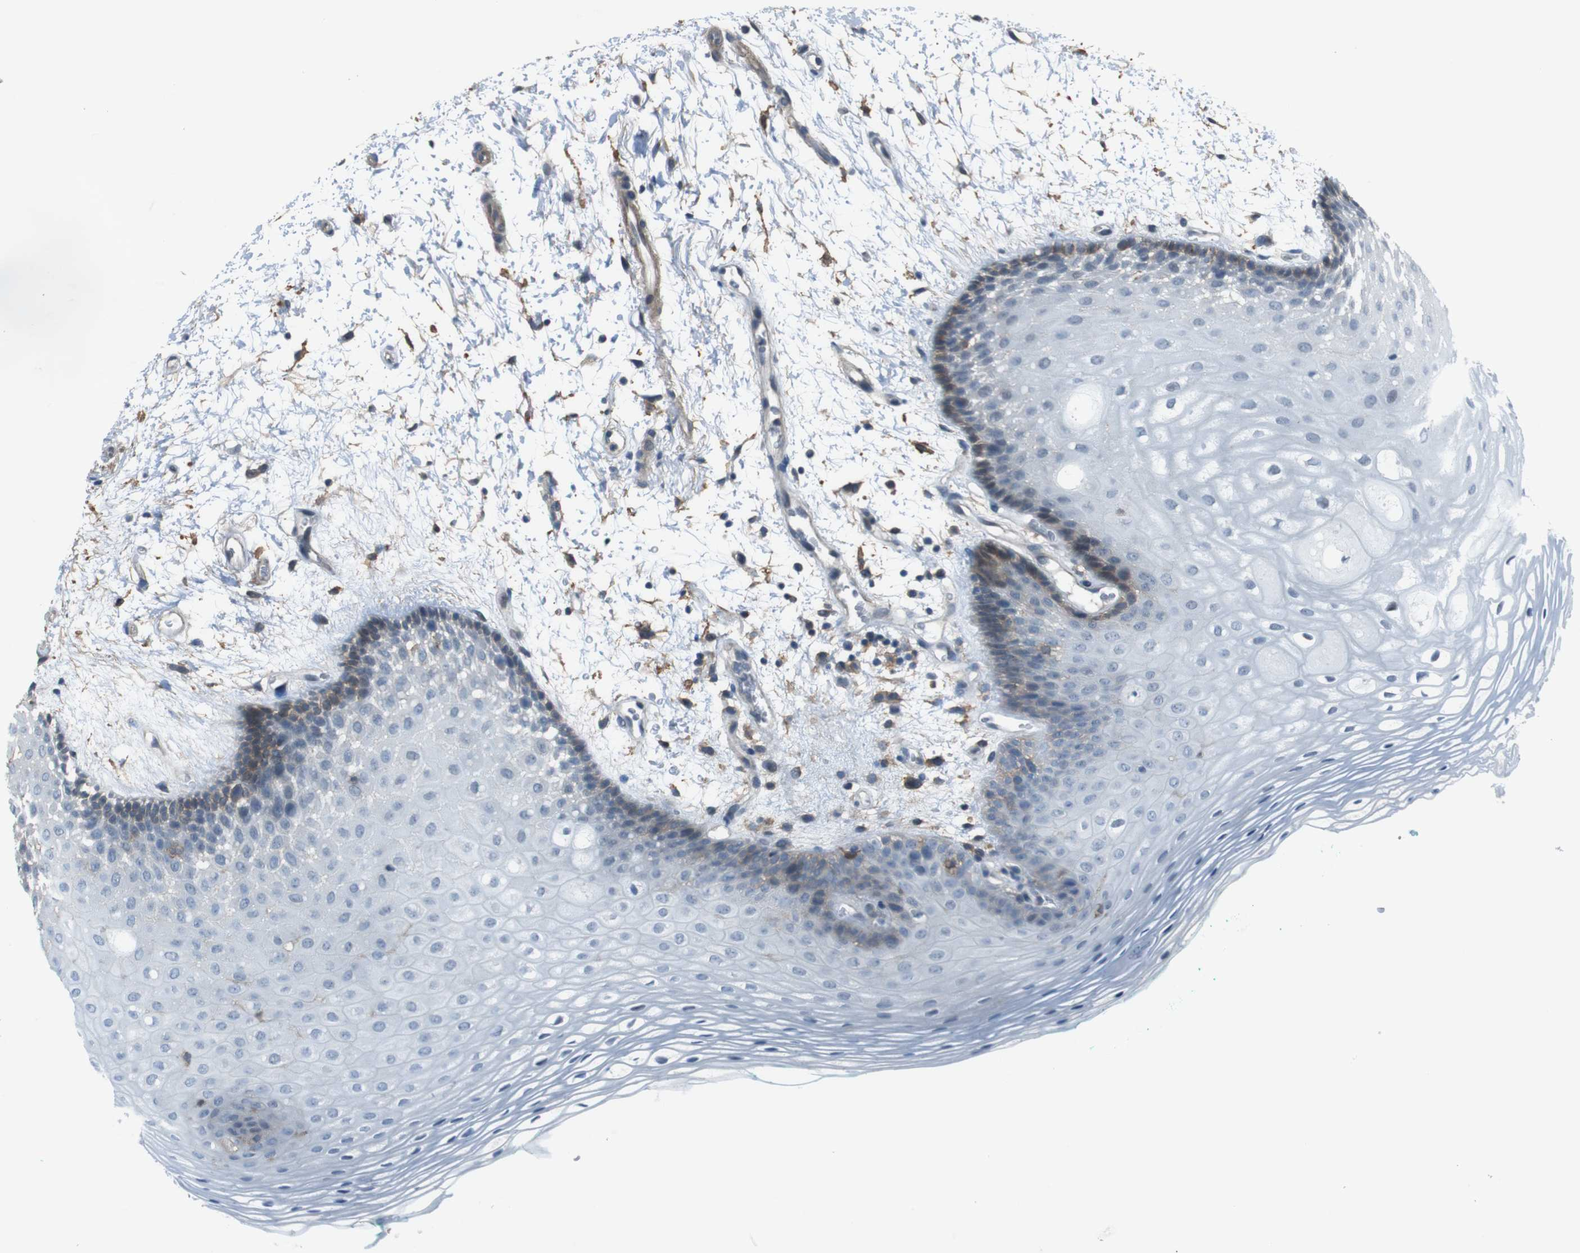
{"staining": {"intensity": "moderate", "quantity": "<25%", "location": "cytoplasmic/membranous"}, "tissue": "oral mucosa", "cell_type": "Squamous epithelial cells", "image_type": "normal", "snomed": [{"axis": "morphology", "description": "Normal tissue, NOS"}, {"axis": "topography", "description": "Skeletal muscle"}, {"axis": "topography", "description": "Oral tissue"}, {"axis": "topography", "description": "Peripheral nerve tissue"}], "caption": "This photomicrograph displays unremarkable oral mucosa stained with immunohistochemistry (IHC) to label a protein in brown. The cytoplasmic/membranous of squamous epithelial cells show moderate positivity for the protein. Nuclei are counter-stained blue.", "gene": "ATP2B1", "patient": {"sex": "female", "age": 84}}